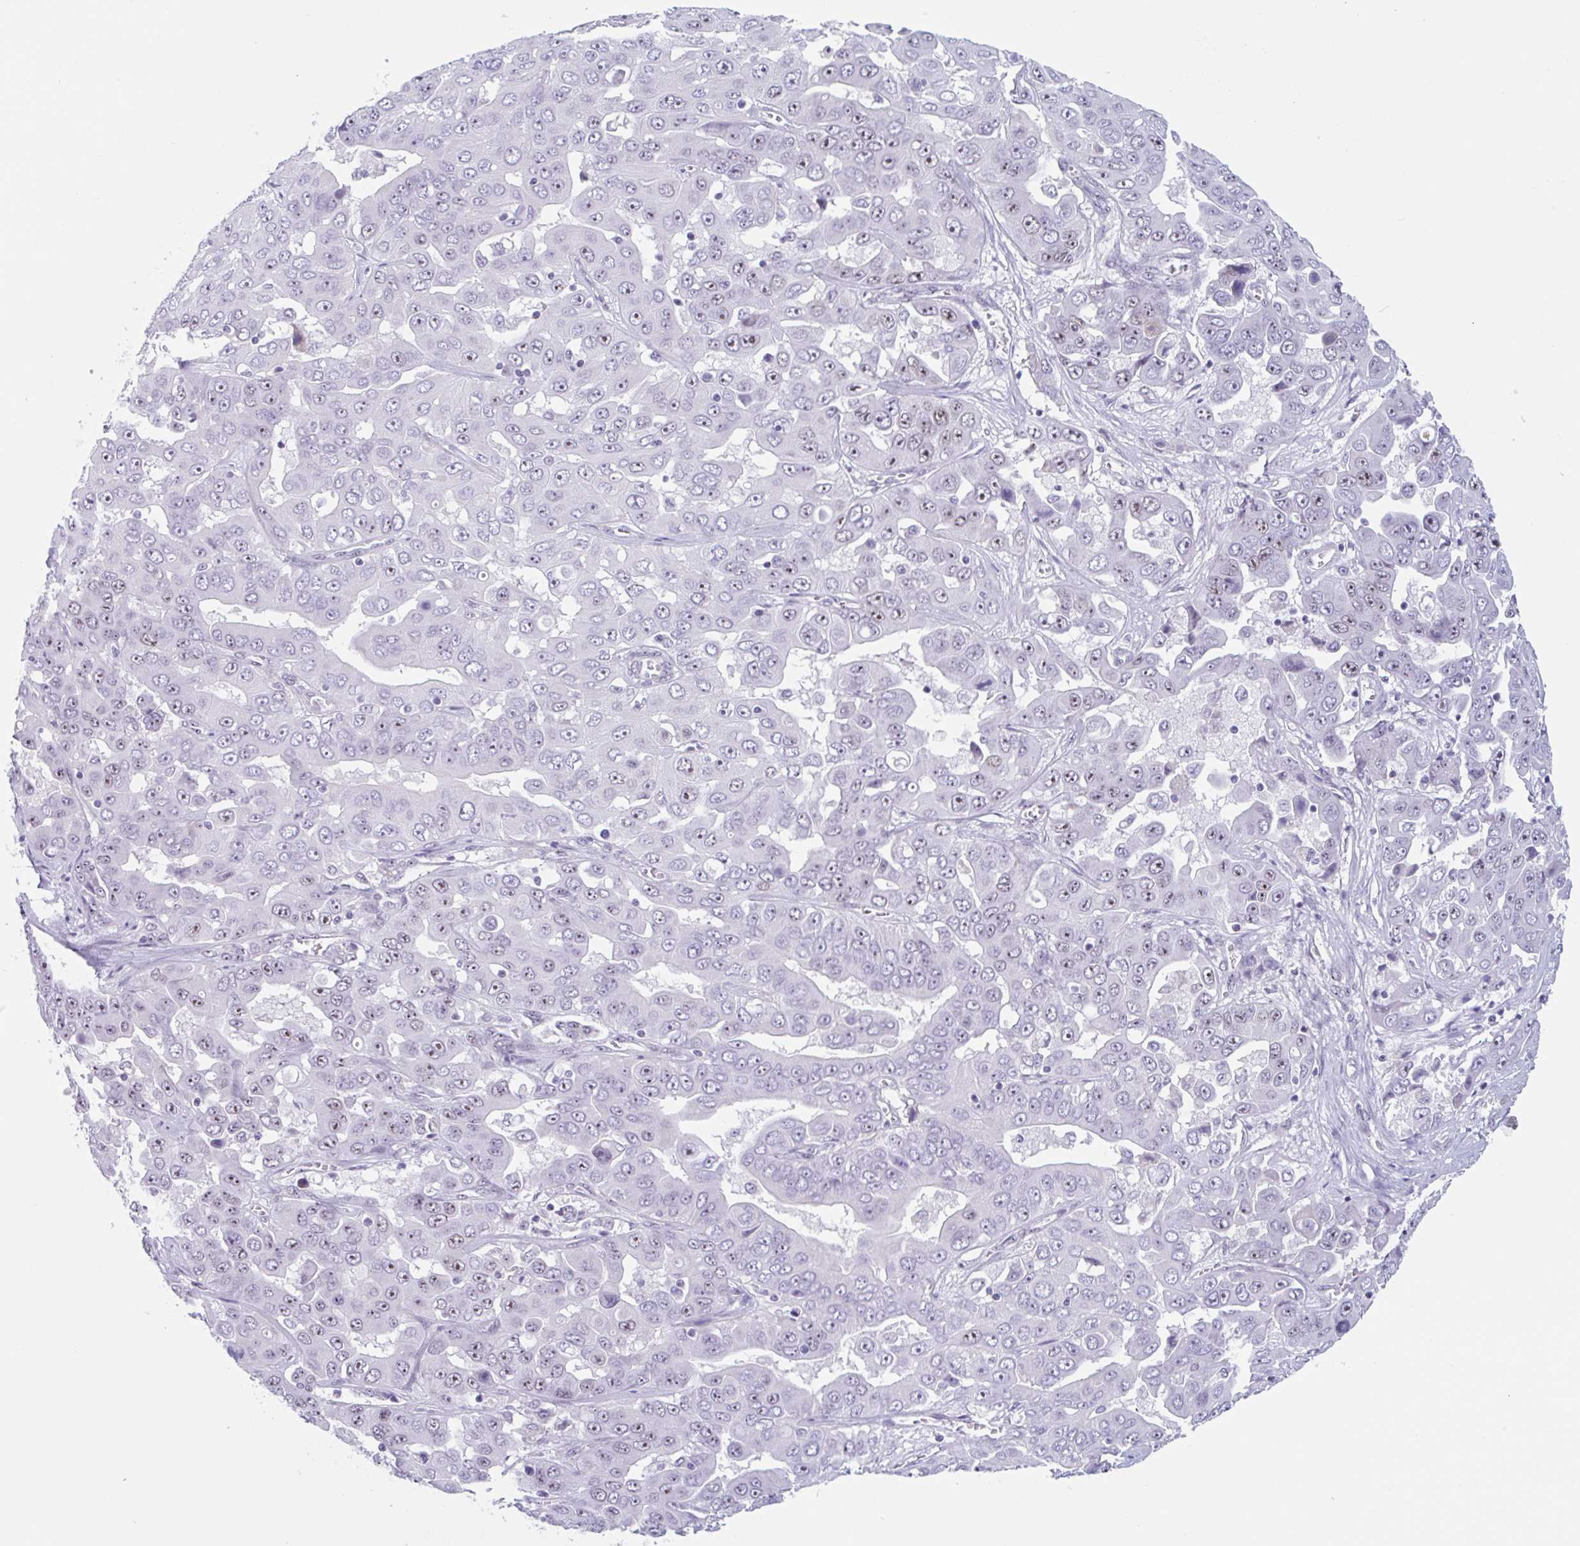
{"staining": {"intensity": "moderate", "quantity": "25%-75%", "location": "nuclear"}, "tissue": "liver cancer", "cell_type": "Tumor cells", "image_type": "cancer", "snomed": [{"axis": "morphology", "description": "Cholangiocarcinoma"}, {"axis": "topography", "description": "Liver"}], "caption": "Brown immunohistochemical staining in liver cholangiocarcinoma shows moderate nuclear positivity in approximately 25%-75% of tumor cells.", "gene": "LENG9", "patient": {"sex": "female", "age": 52}}